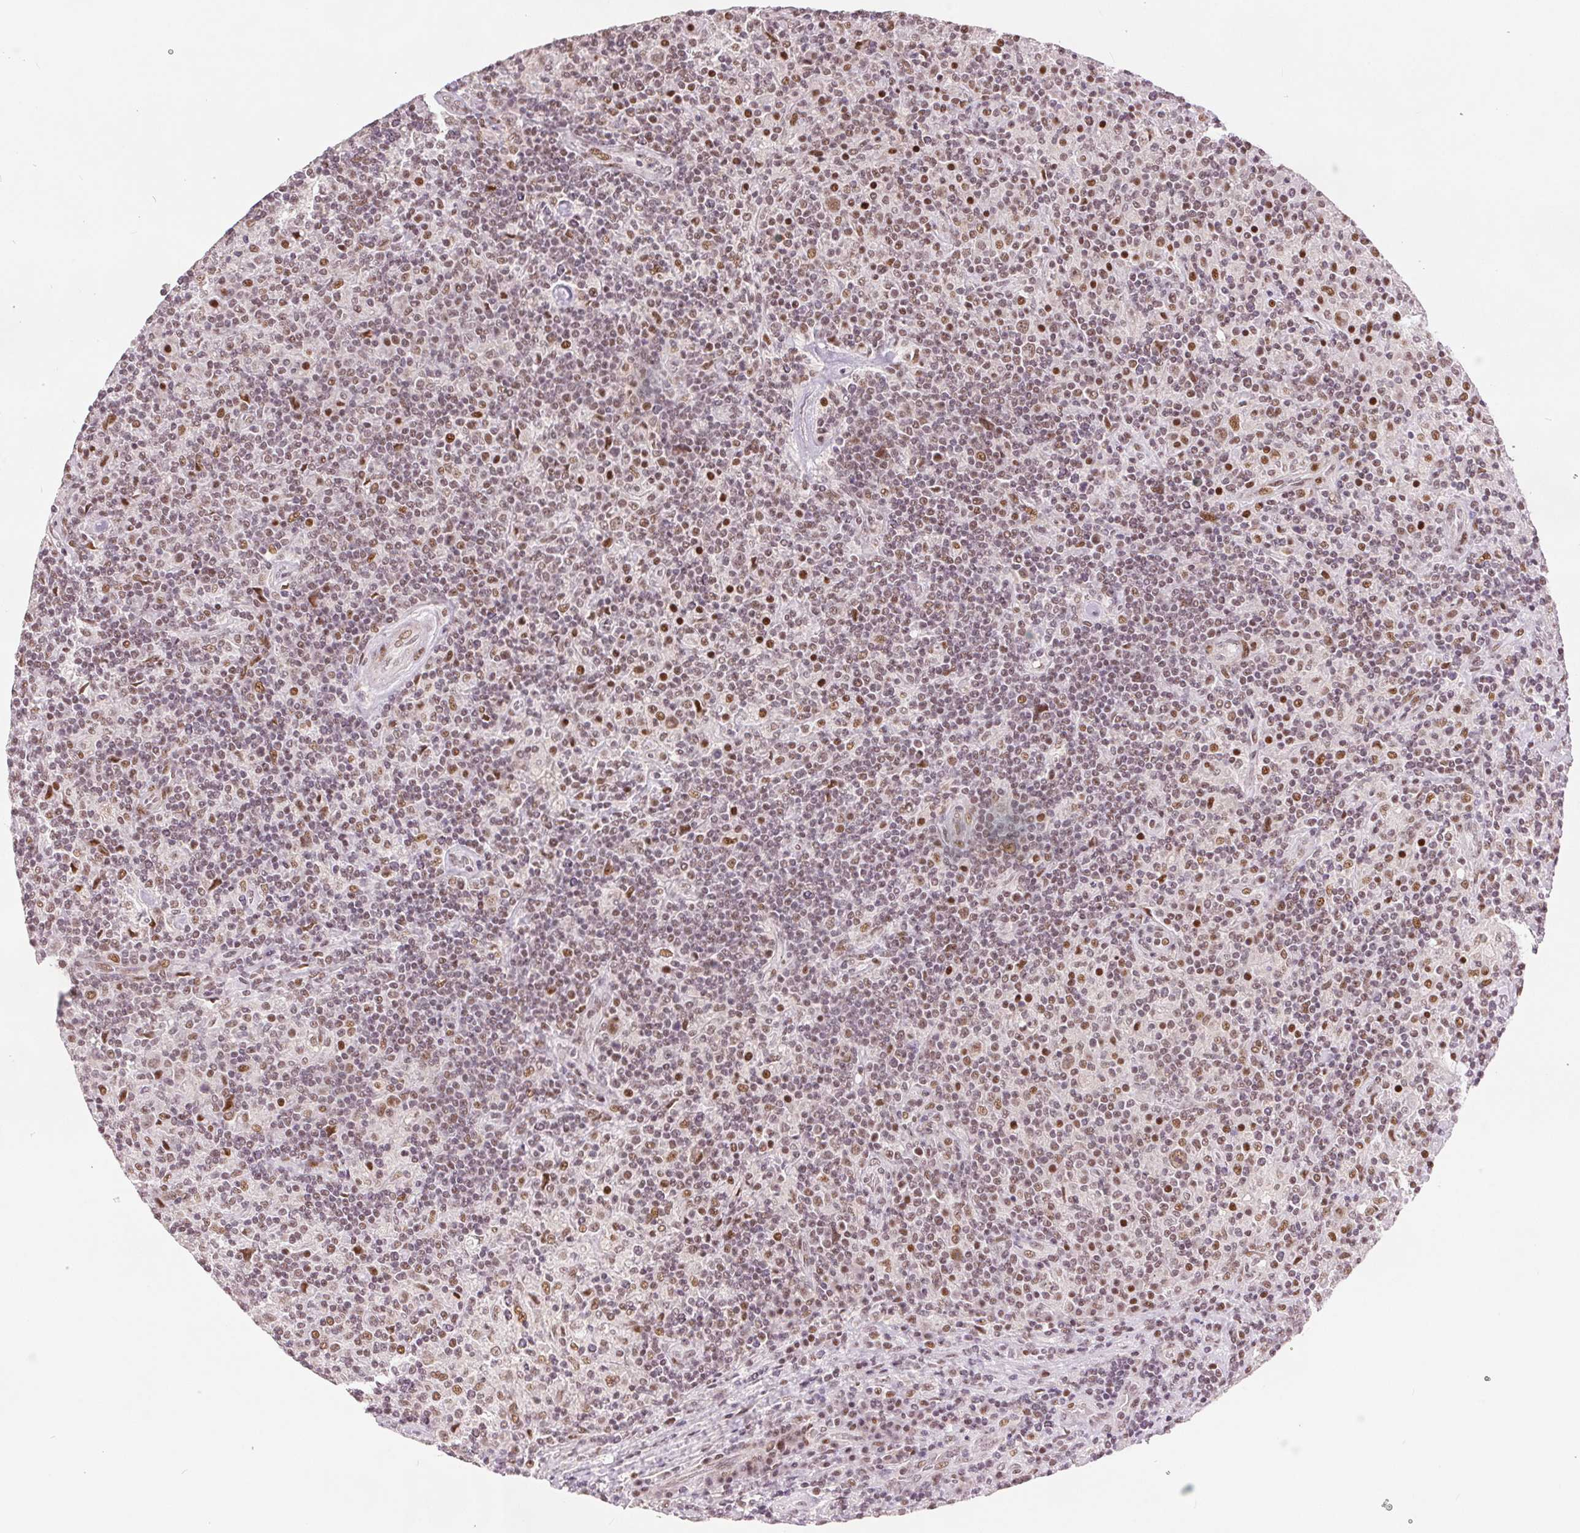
{"staining": {"intensity": "moderate", "quantity": ">75%", "location": "nuclear"}, "tissue": "lymphoma", "cell_type": "Tumor cells", "image_type": "cancer", "snomed": [{"axis": "morphology", "description": "Hodgkin's disease, NOS"}, {"axis": "topography", "description": "Lymph node"}], "caption": "This histopathology image shows immunohistochemistry (IHC) staining of human Hodgkin's disease, with medium moderate nuclear staining in approximately >75% of tumor cells.", "gene": "ZNF703", "patient": {"sex": "male", "age": 70}}